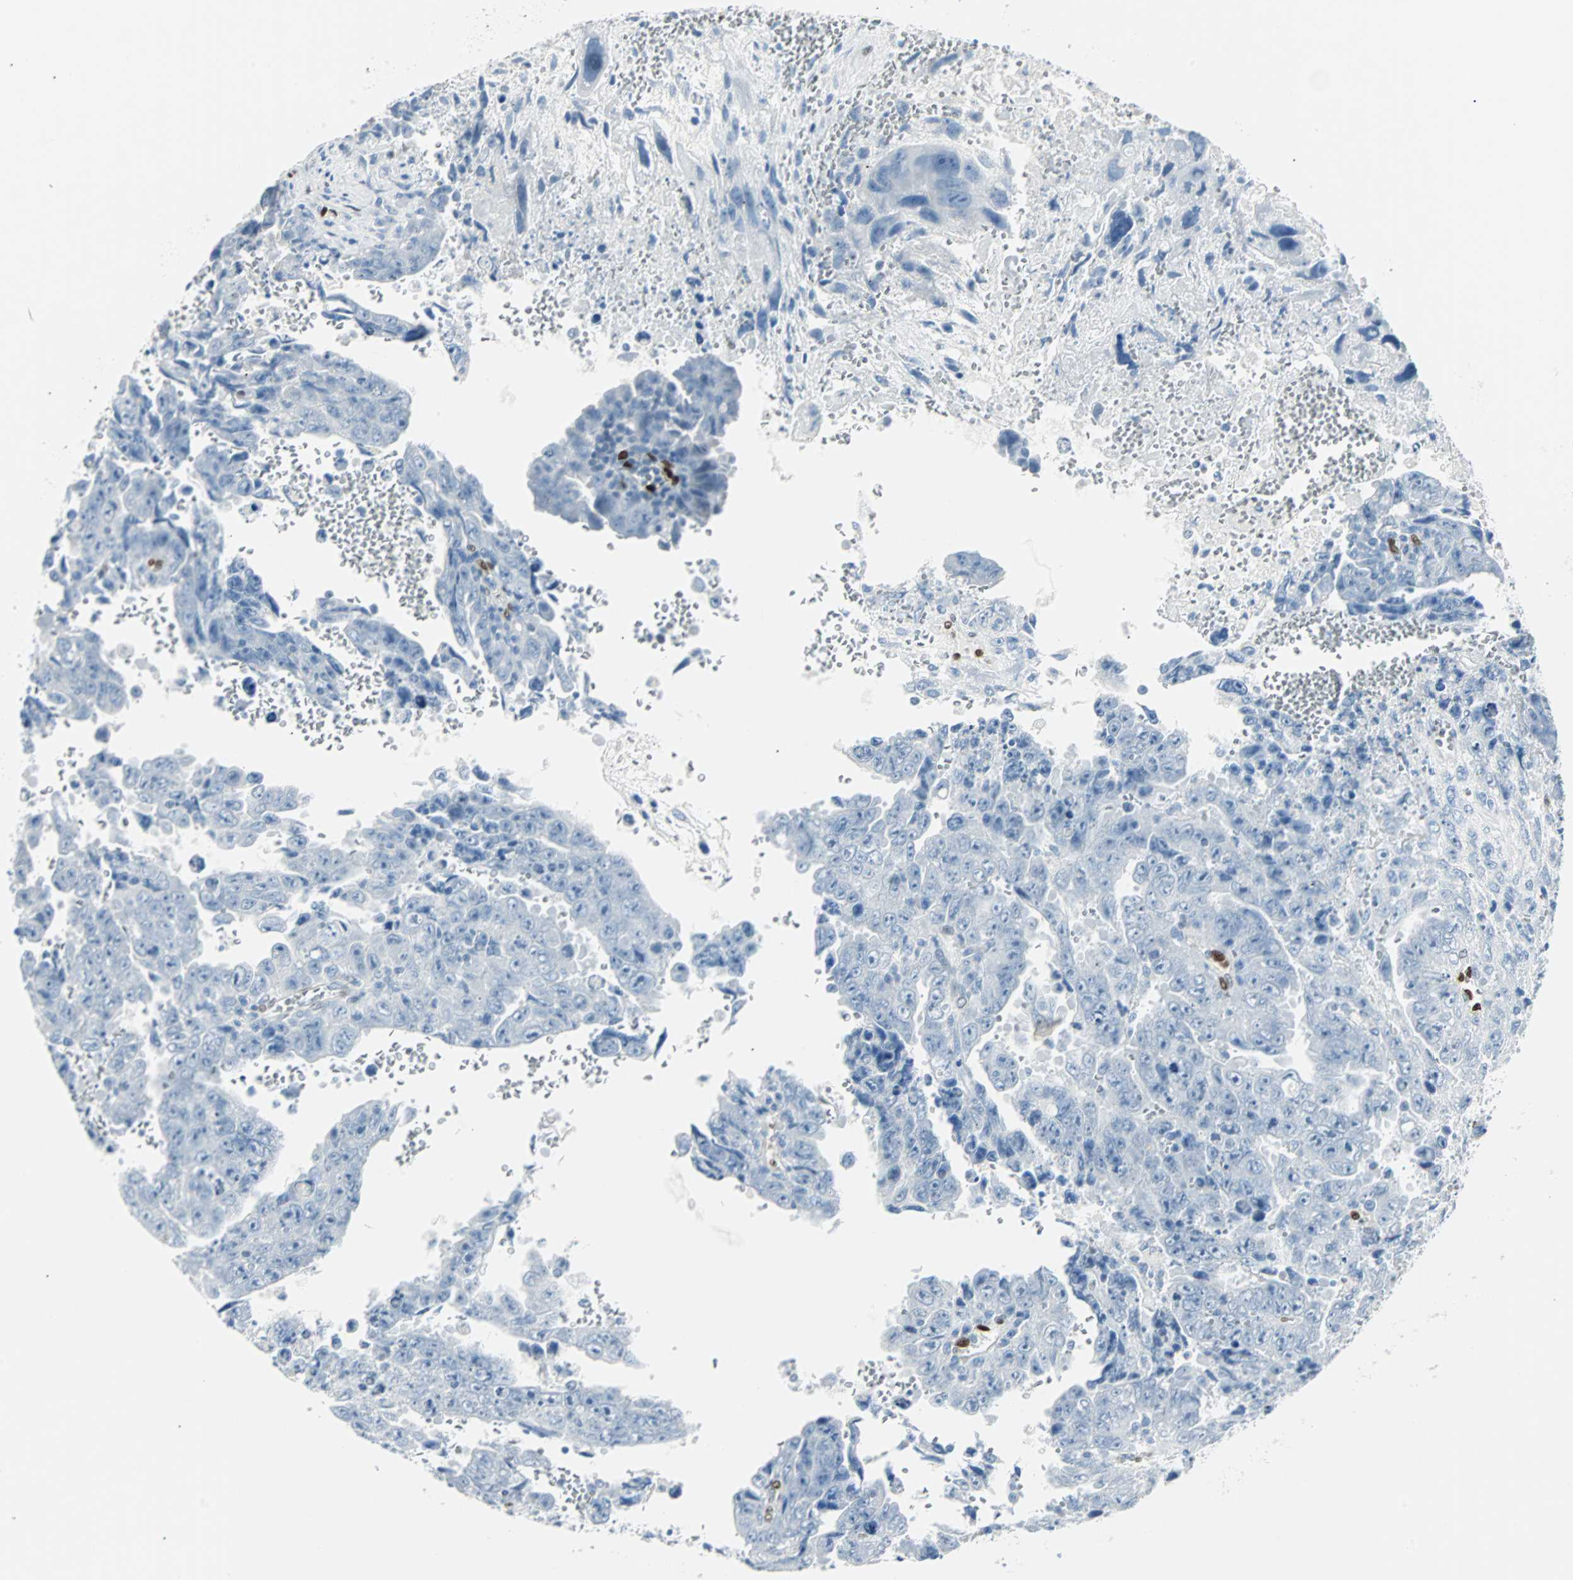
{"staining": {"intensity": "negative", "quantity": "none", "location": "none"}, "tissue": "testis cancer", "cell_type": "Tumor cells", "image_type": "cancer", "snomed": [{"axis": "morphology", "description": "Carcinoma, Embryonal, NOS"}, {"axis": "topography", "description": "Testis"}], "caption": "IHC image of neoplastic tissue: human testis cancer (embryonal carcinoma) stained with DAB reveals no significant protein expression in tumor cells.", "gene": "IL33", "patient": {"sex": "male", "age": 28}}